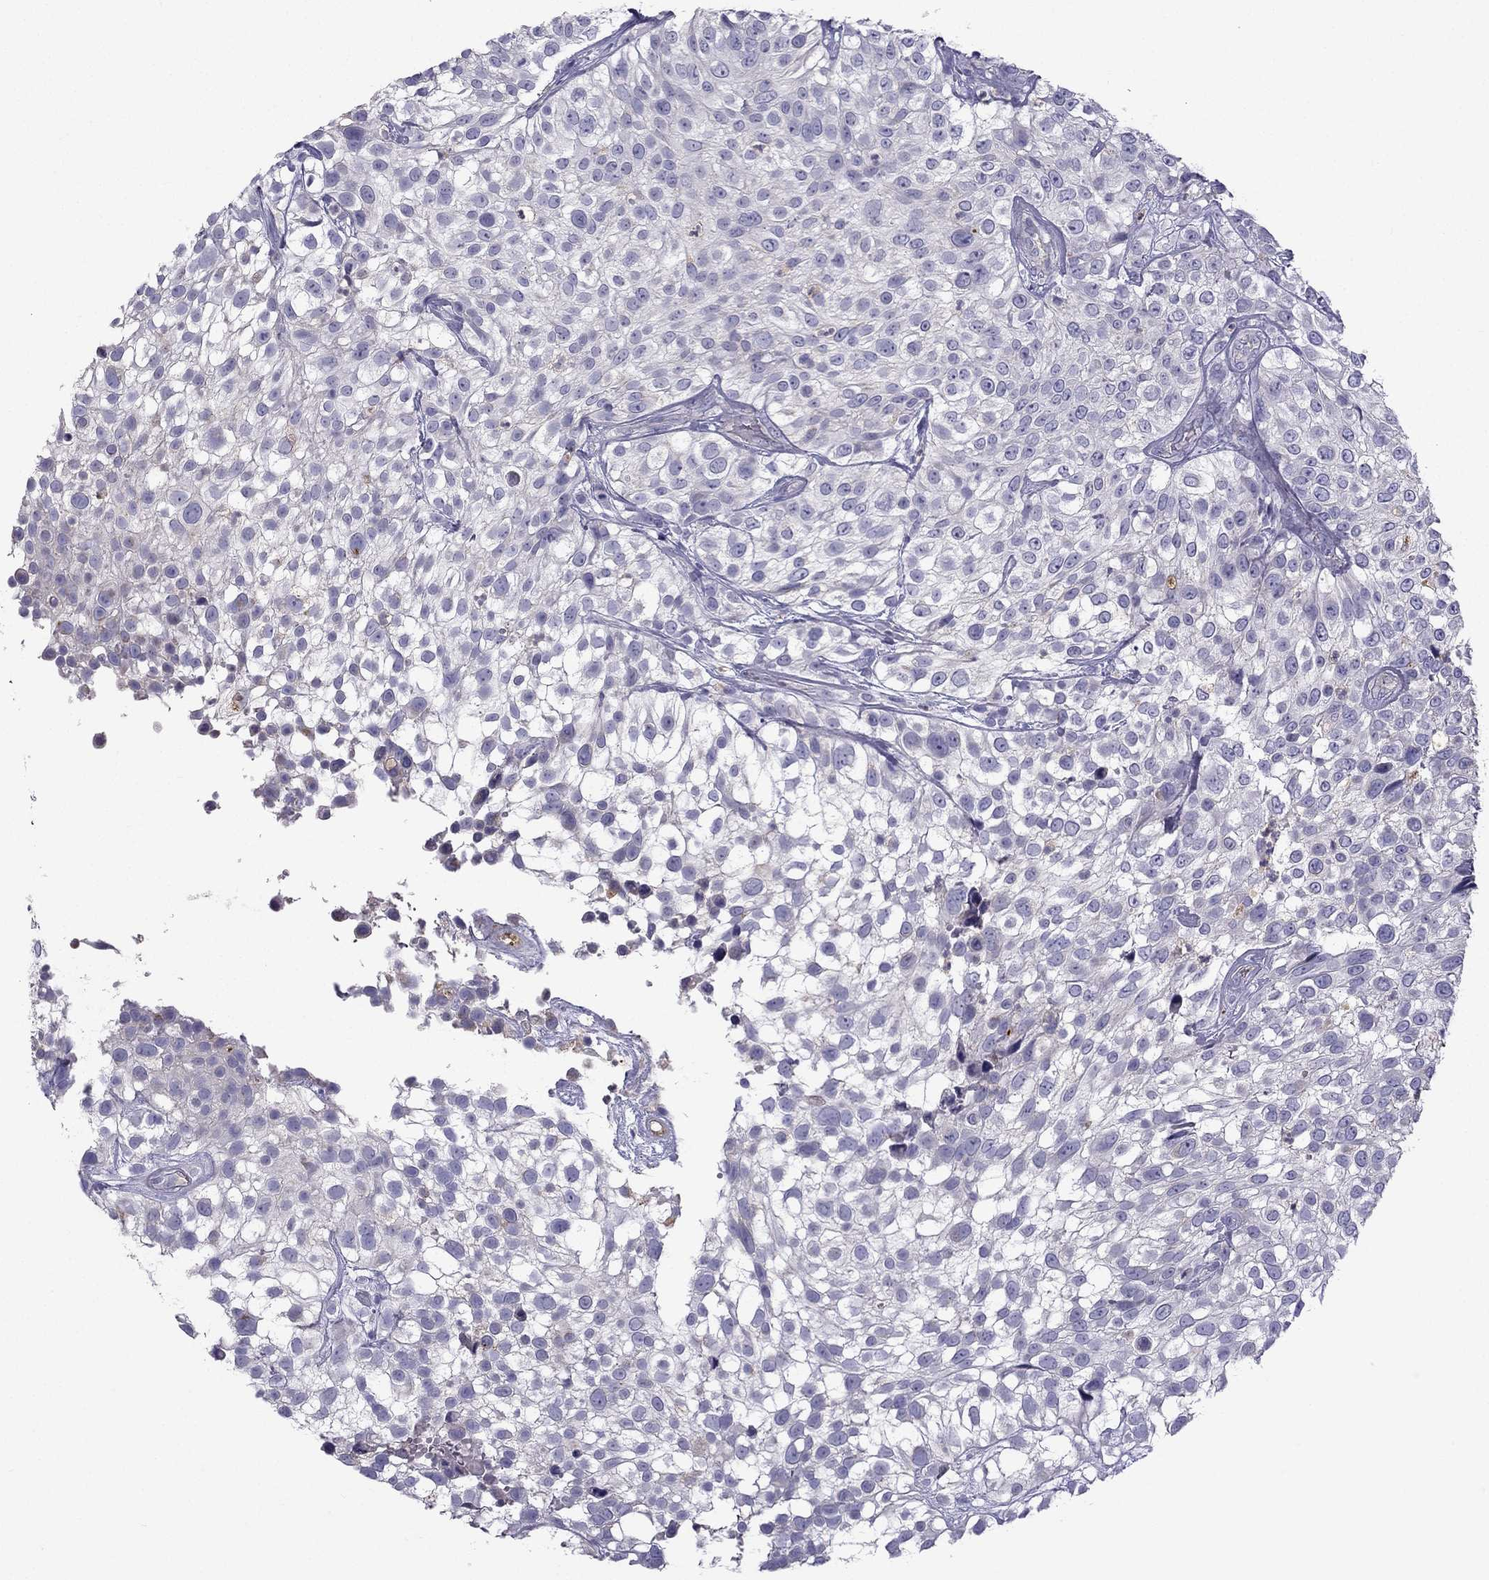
{"staining": {"intensity": "negative", "quantity": "none", "location": "none"}, "tissue": "urothelial cancer", "cell_type": "Tumor cells", "image_type": "cancer", "snomed": [{"axis": "morphology", "description": "Urothelial carcinoma, High grade"}, {"axis": "topography", "description": "Urinary bladder"}], "caption": "This is an IHC micrograph of high-grade urothelial carcinoma. There is no staining in tumor cells.", "gene": "STOML3", "patient": {"sex": "male", "age": 56}}